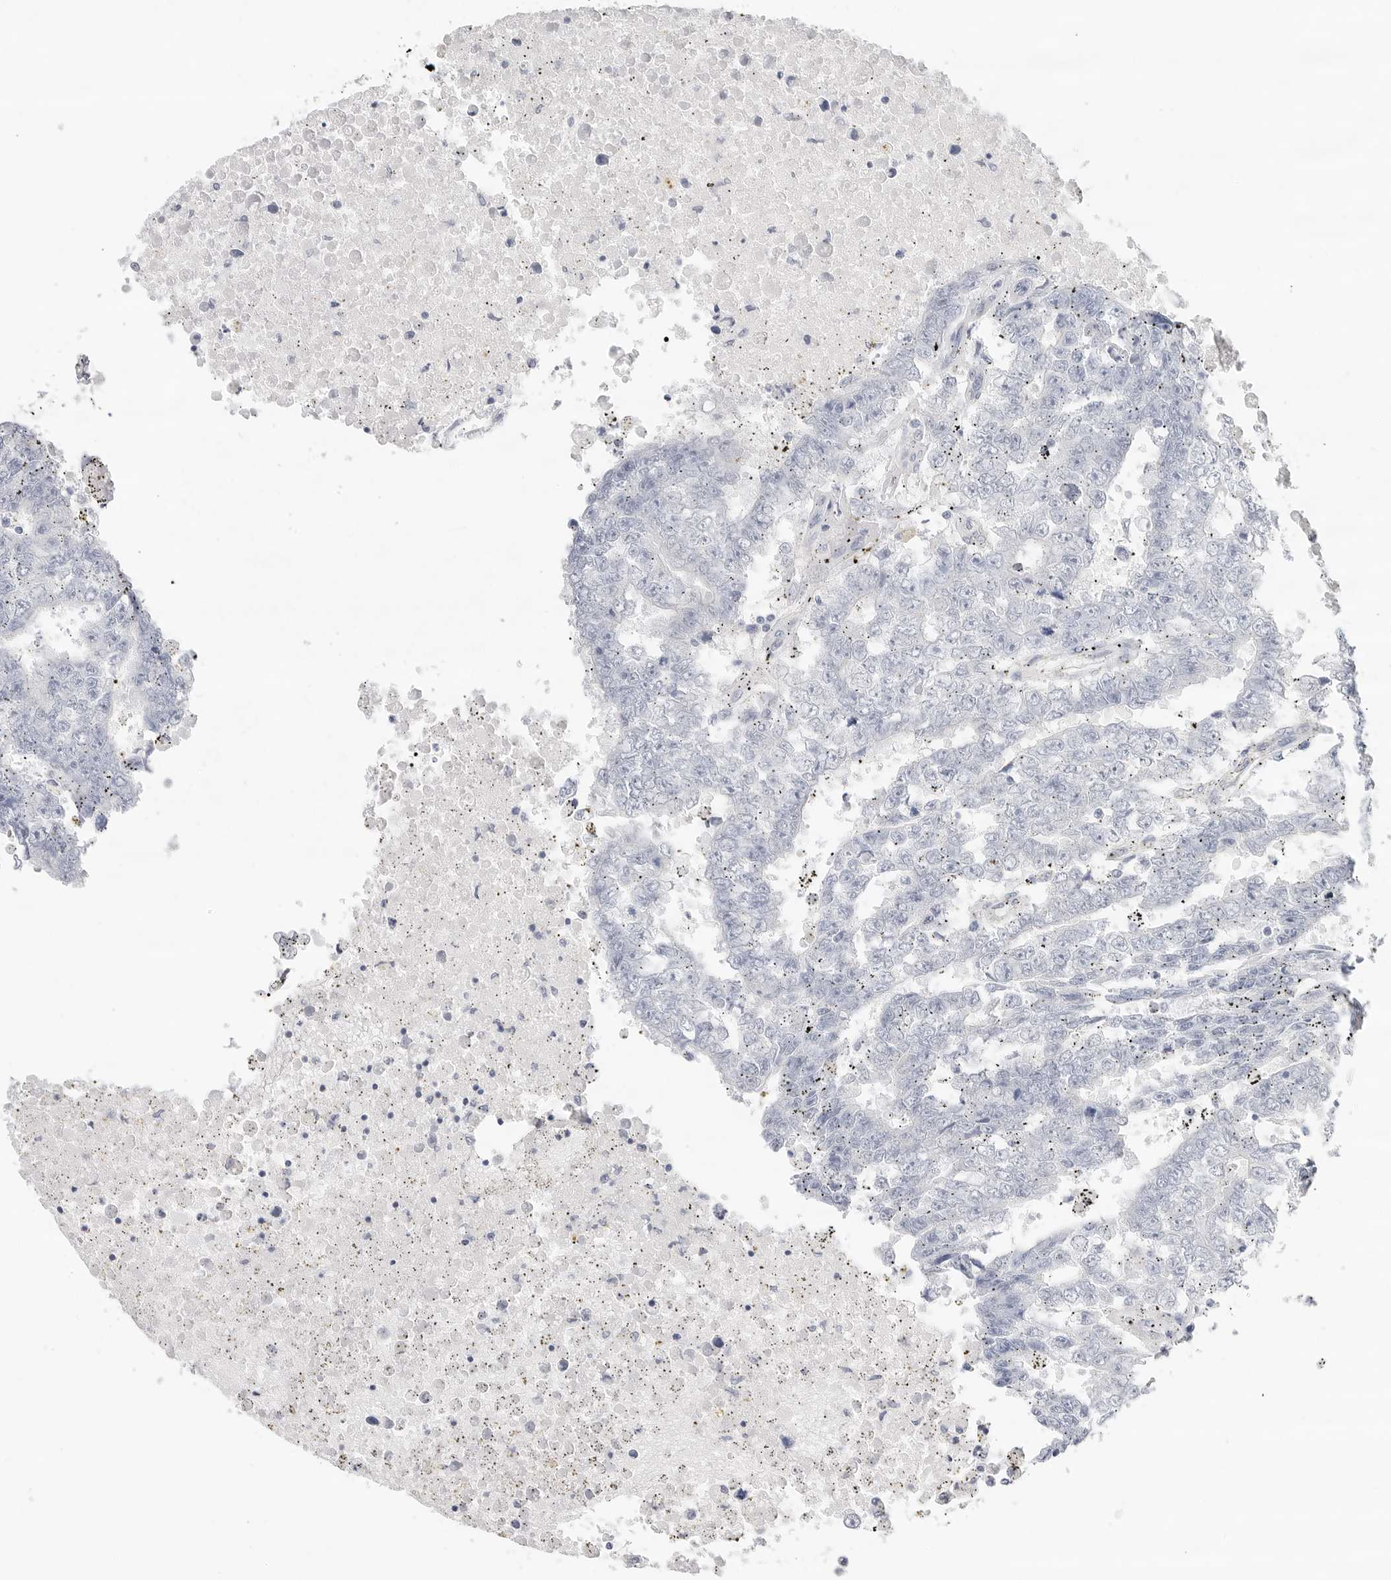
{"staining": {"intensity": "negative", "quantity": "none", "location": "none"}, "tissue": "testis cancer", "cell_type": "Tumor cells", "image_type": "cancer", "snomed": [{"axis": "morphology", "description": "Carcinoma, Embryonal, NOS"}, {"axis": "topography", "description": "Testis"}], "caption": "This is a image of immunohistochemistry staining of testis cancer, which shows no staining in tumor cells.", "gene": "SLC19A1", "patient": {"sex": "male", "age": 25}}